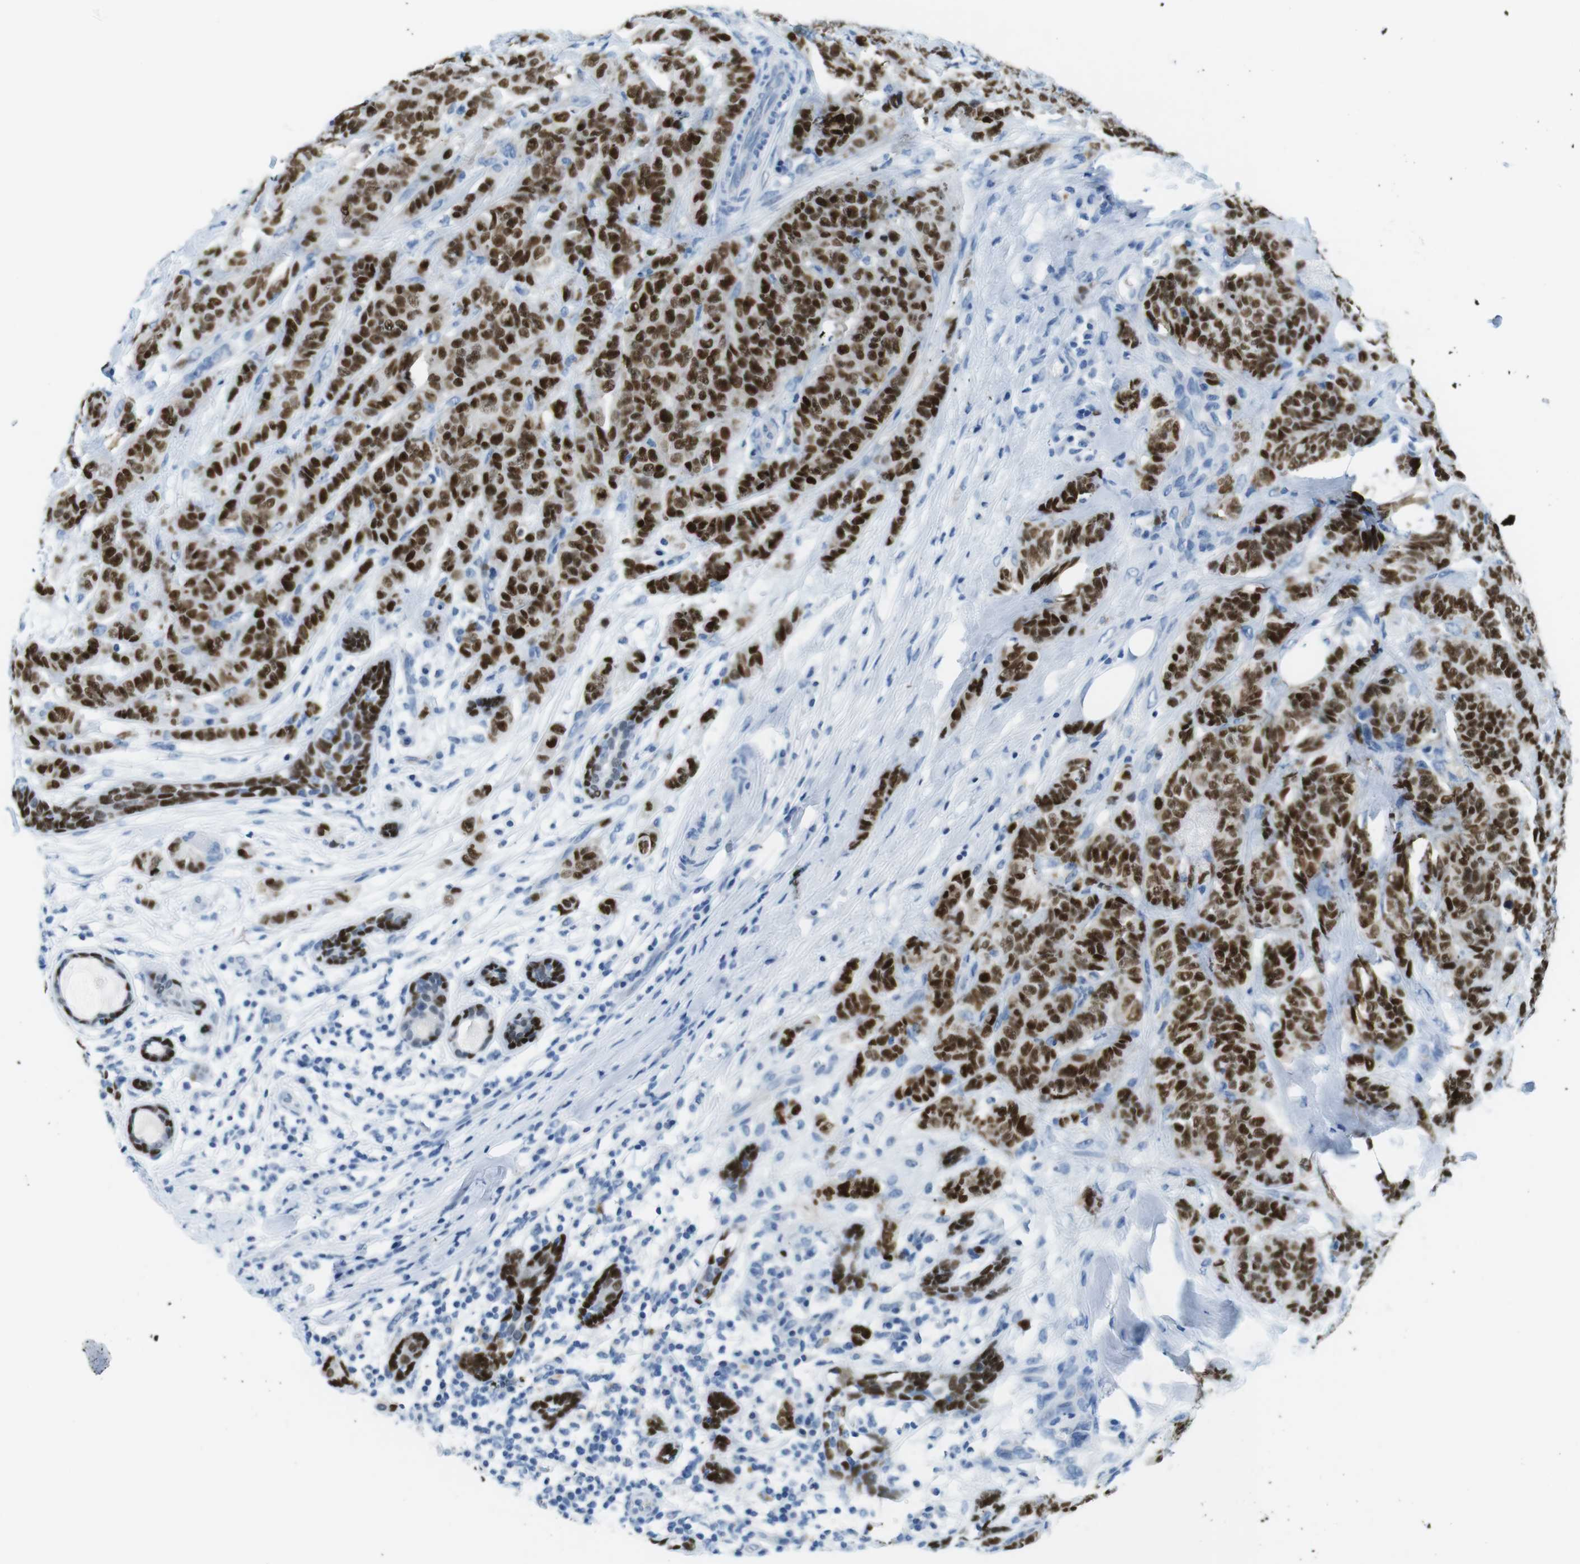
{"staining": {"intensity": "strong", "quantity": ">75%", "location": "nuclear"}, "tissue": "breast cancer", "cell_type": "Tumor cells", "image_type": "cancer", "snomed": [{"axis": "morphology", "description": "Normal tissue, NOS"}, {"axis": "morphology", "description": "Duct carcinoma"}, {"axis": "topography", "description": "Breast"}], "caption": "The photomicrograph shows a brown stain indicating the presence of a protein in the nuclear of tumor cells in breast infiltrating ductal carcinoma.", "gene": "TFAP2C", "patient": {"sex": "female", "age": 40}}